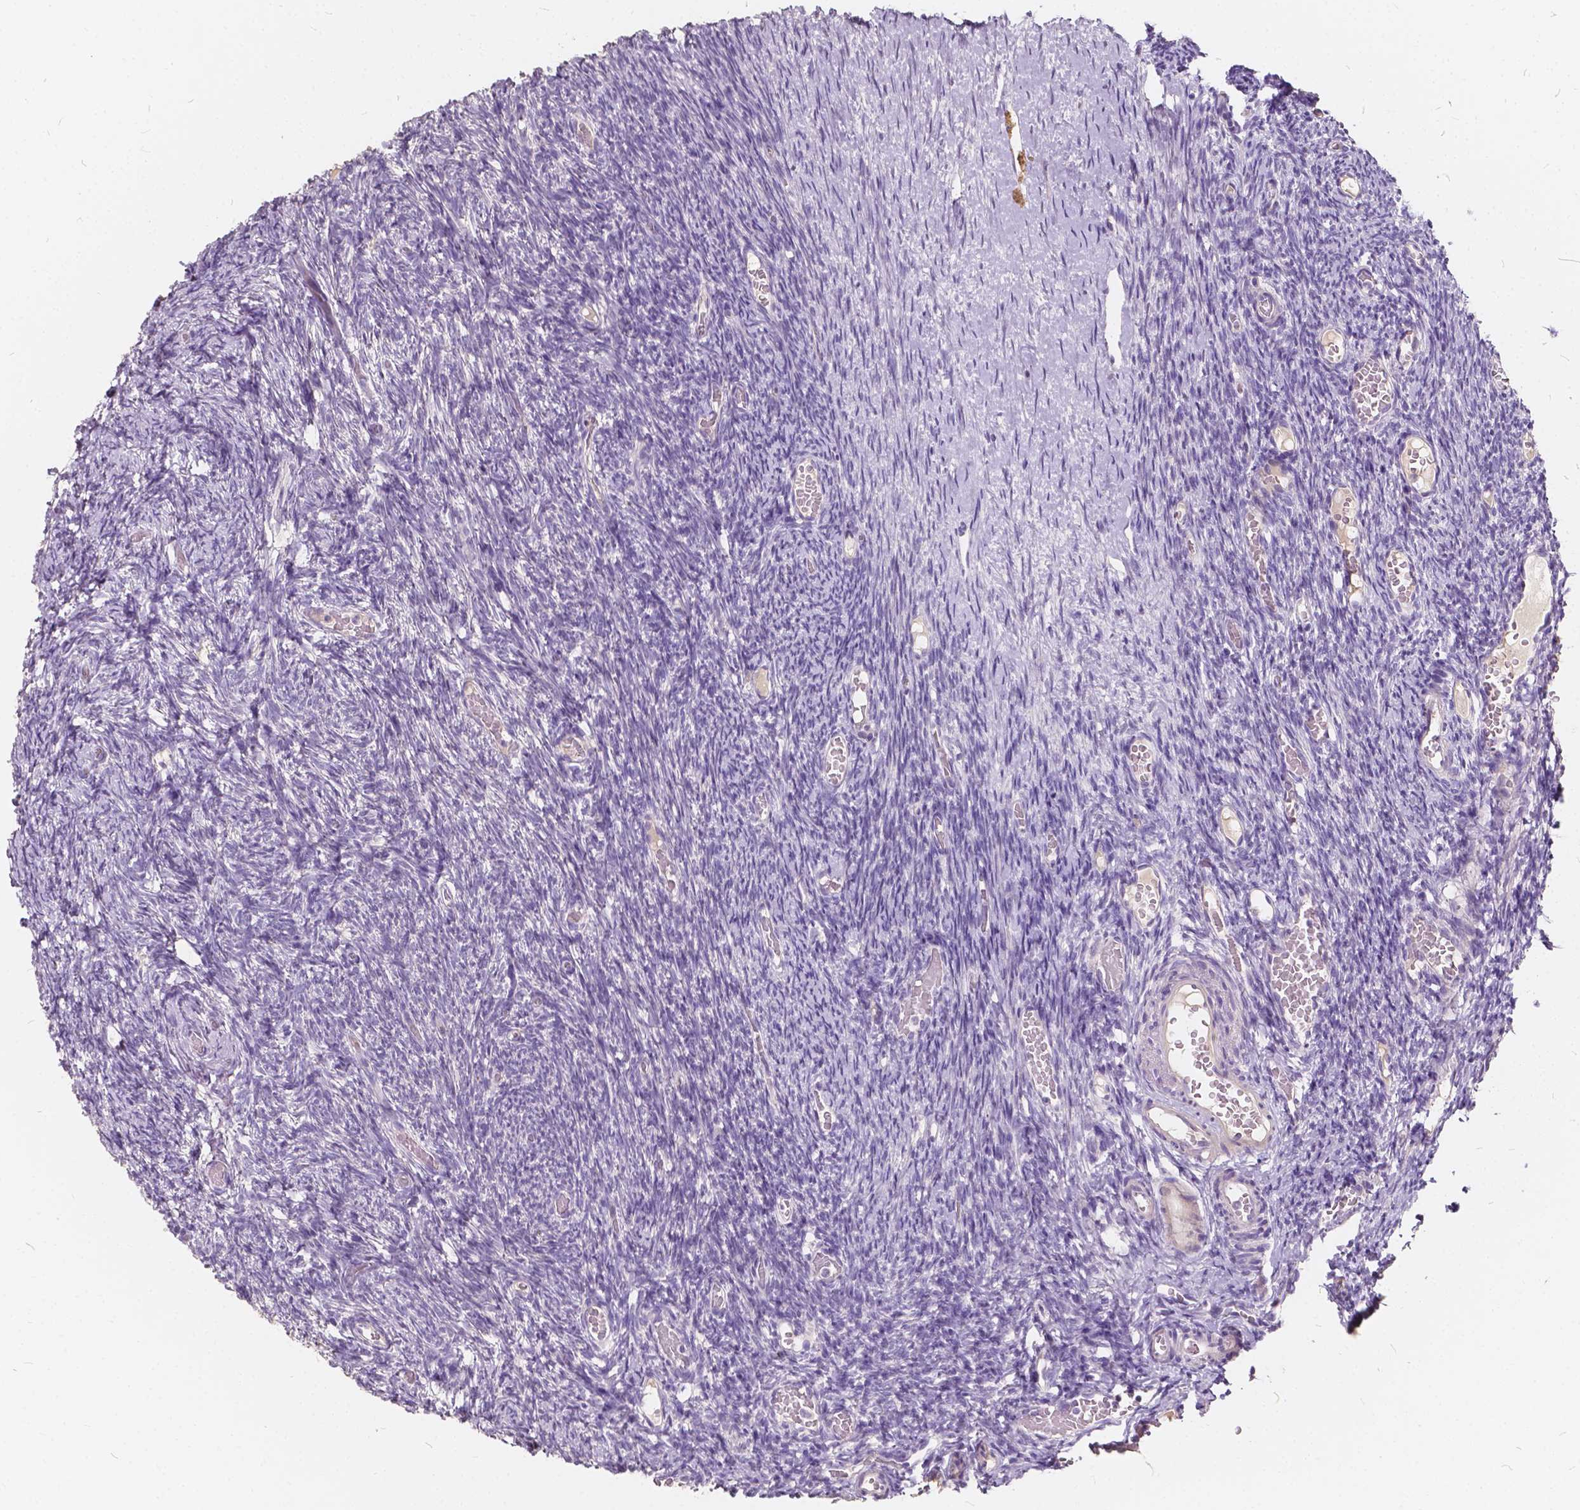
{"staining": {"intensity": "negative", "quantity": "none", "location": "none"}, "tissue": "ovary", "cell_type": "Ovarian stroma cells", "image_type": "normal", "snomed": [{"axis": "morphology", "description": "Normal tissue, NOS"}, {"axis": "topography", "description": "Ovary"}], "caption": "IHC photomicrograph of normal human ovary stained for a protein (brown), which reveals no positivity in ovarian stroma cells.", "gene": "SLC7A8", "patient": {"sex": "female", "age": 39}}